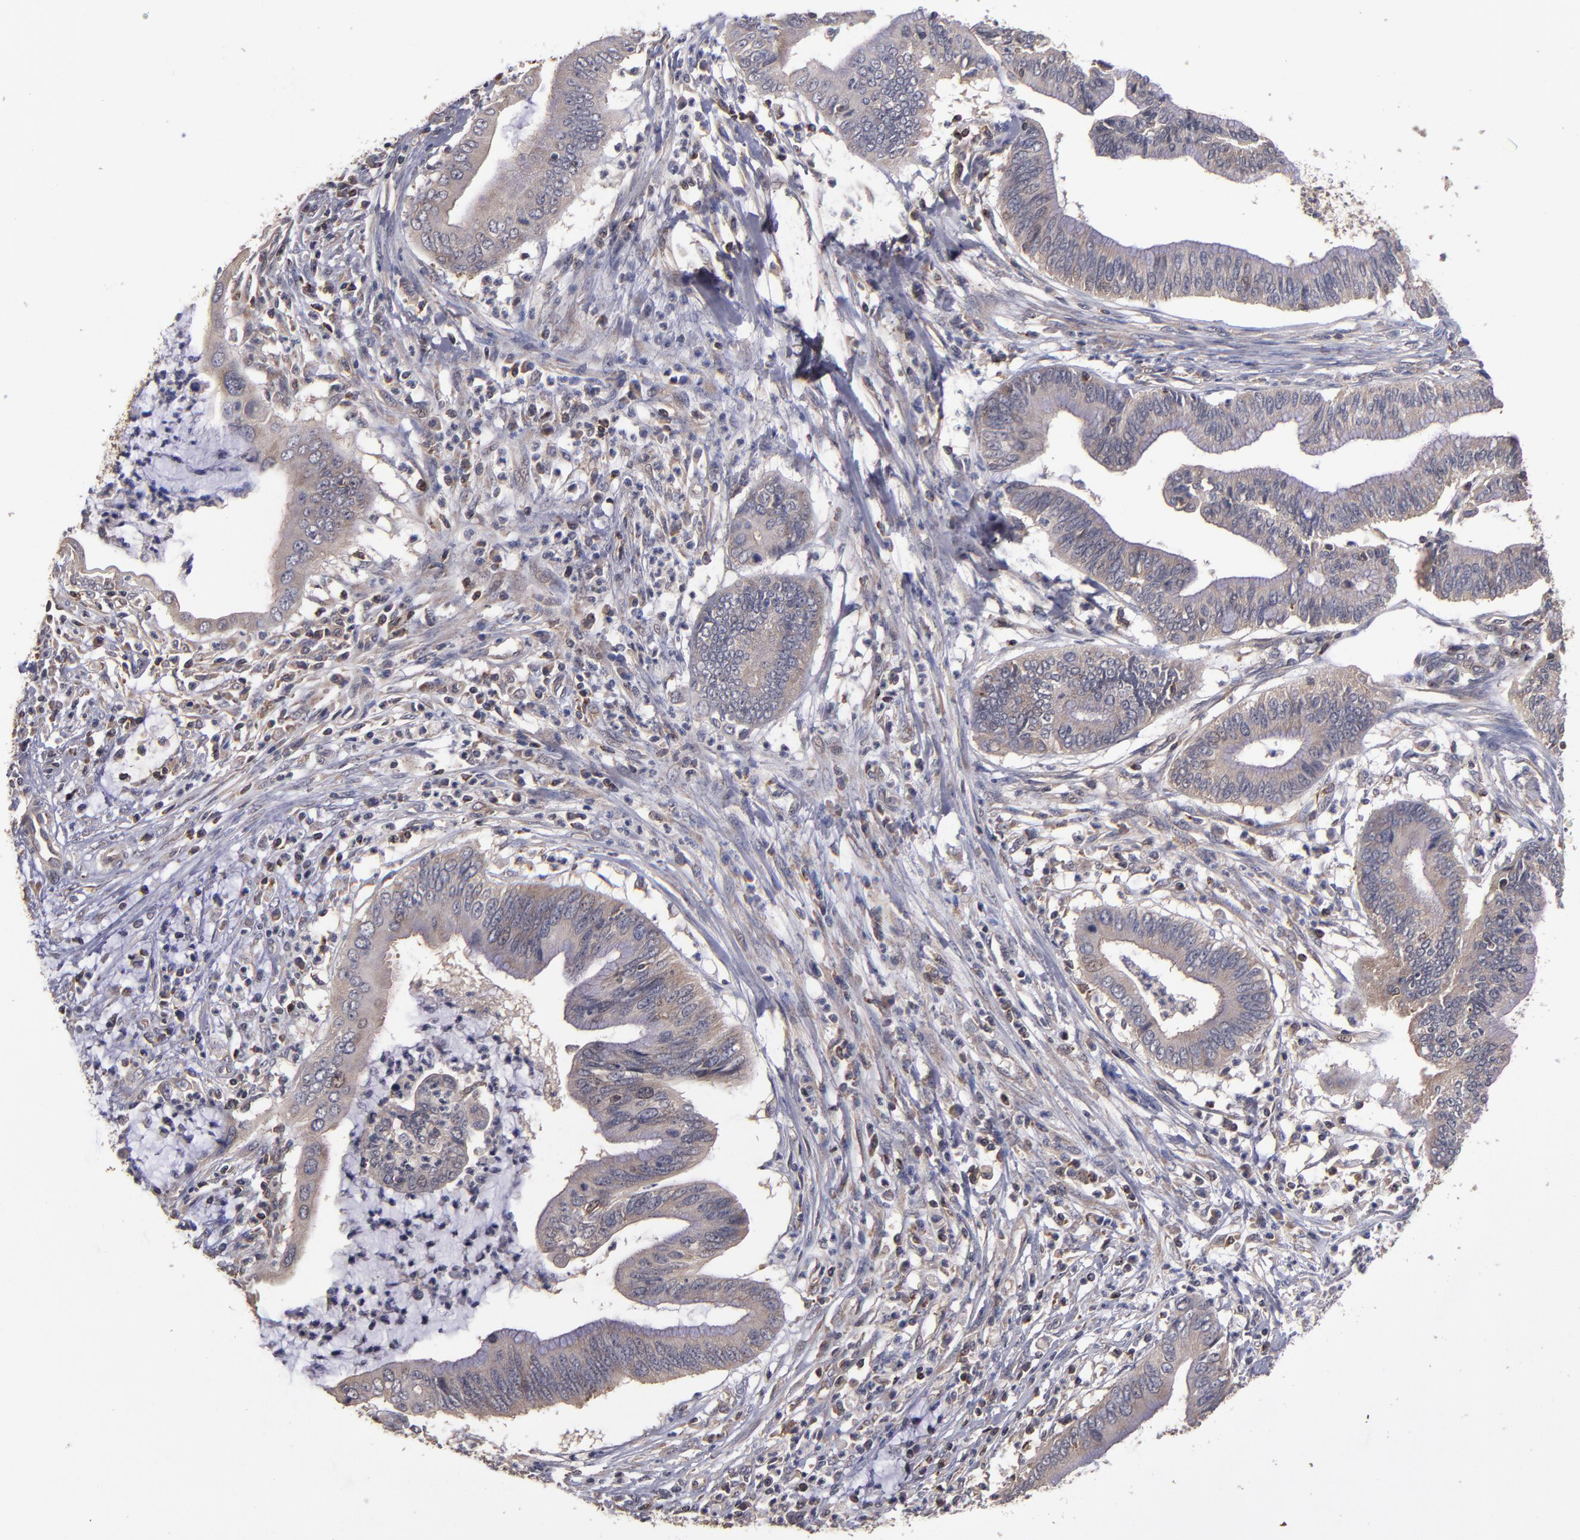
{"staining": {"intensity": "moderate", "quantity": "25%-75%", "location": "cytoplasmic/membranous"}, "tissue": "cervical cancer", "cell_type": "Tumor cells", "image_type": "cancer", "snomed": [{"axis": "morphology", "description": "Adenocarcinoma, NOS"}, {"axis": "topography", "description": "Cervix"}], "caption": "Protein positivity by IHC demonstrates moderate cytoplasmic/membranous staining in approximately 25%-75% of tumor cells in cervical adenocarcinoma. The protein is stained brown, and the nuclei are stained in blue (DAB IHC with brightfield microscopy, high magnification).", "gene": "NF2", "patient": {"sex": "female", "age": 36}}